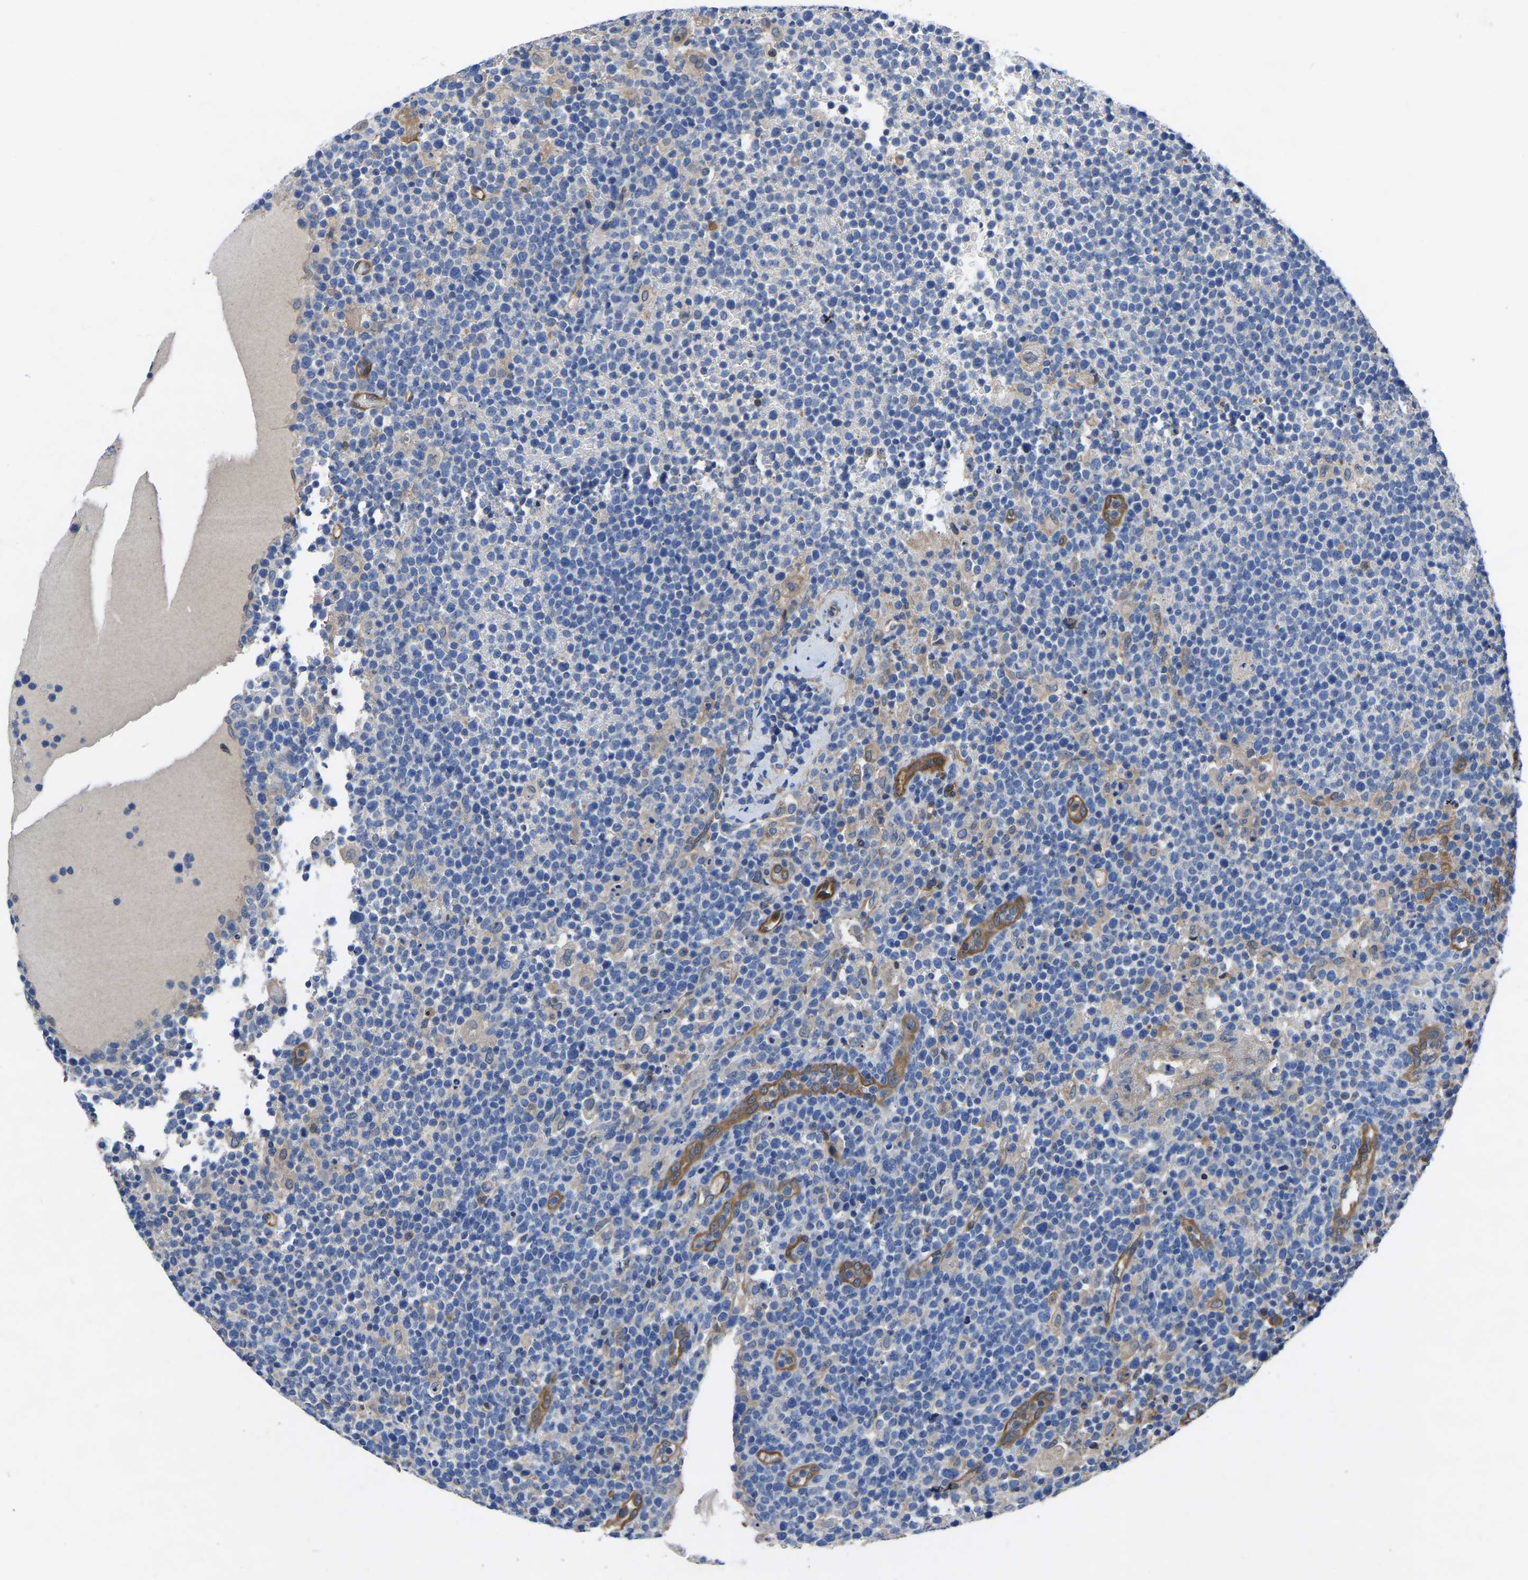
{"staining": {"intensity": "negative", "quantity": "none", "location": "none"}, "tissue": "lymphoma", "cell_type": "Tumor cells", "image_type": "cancer", "snomed": [{"axis": "morphology", "description": "Malignant lymphoma, non-Hodgkin's type, High grade"}, {"axis": "topography", "description": "Lymph node"}], "caption": "Immunohistochemistry (IHC) of human lymphoma exhibits no staining in tumor cells.", "gene": "ATG2B", "patient": {"sex": "male", "age": 61}}